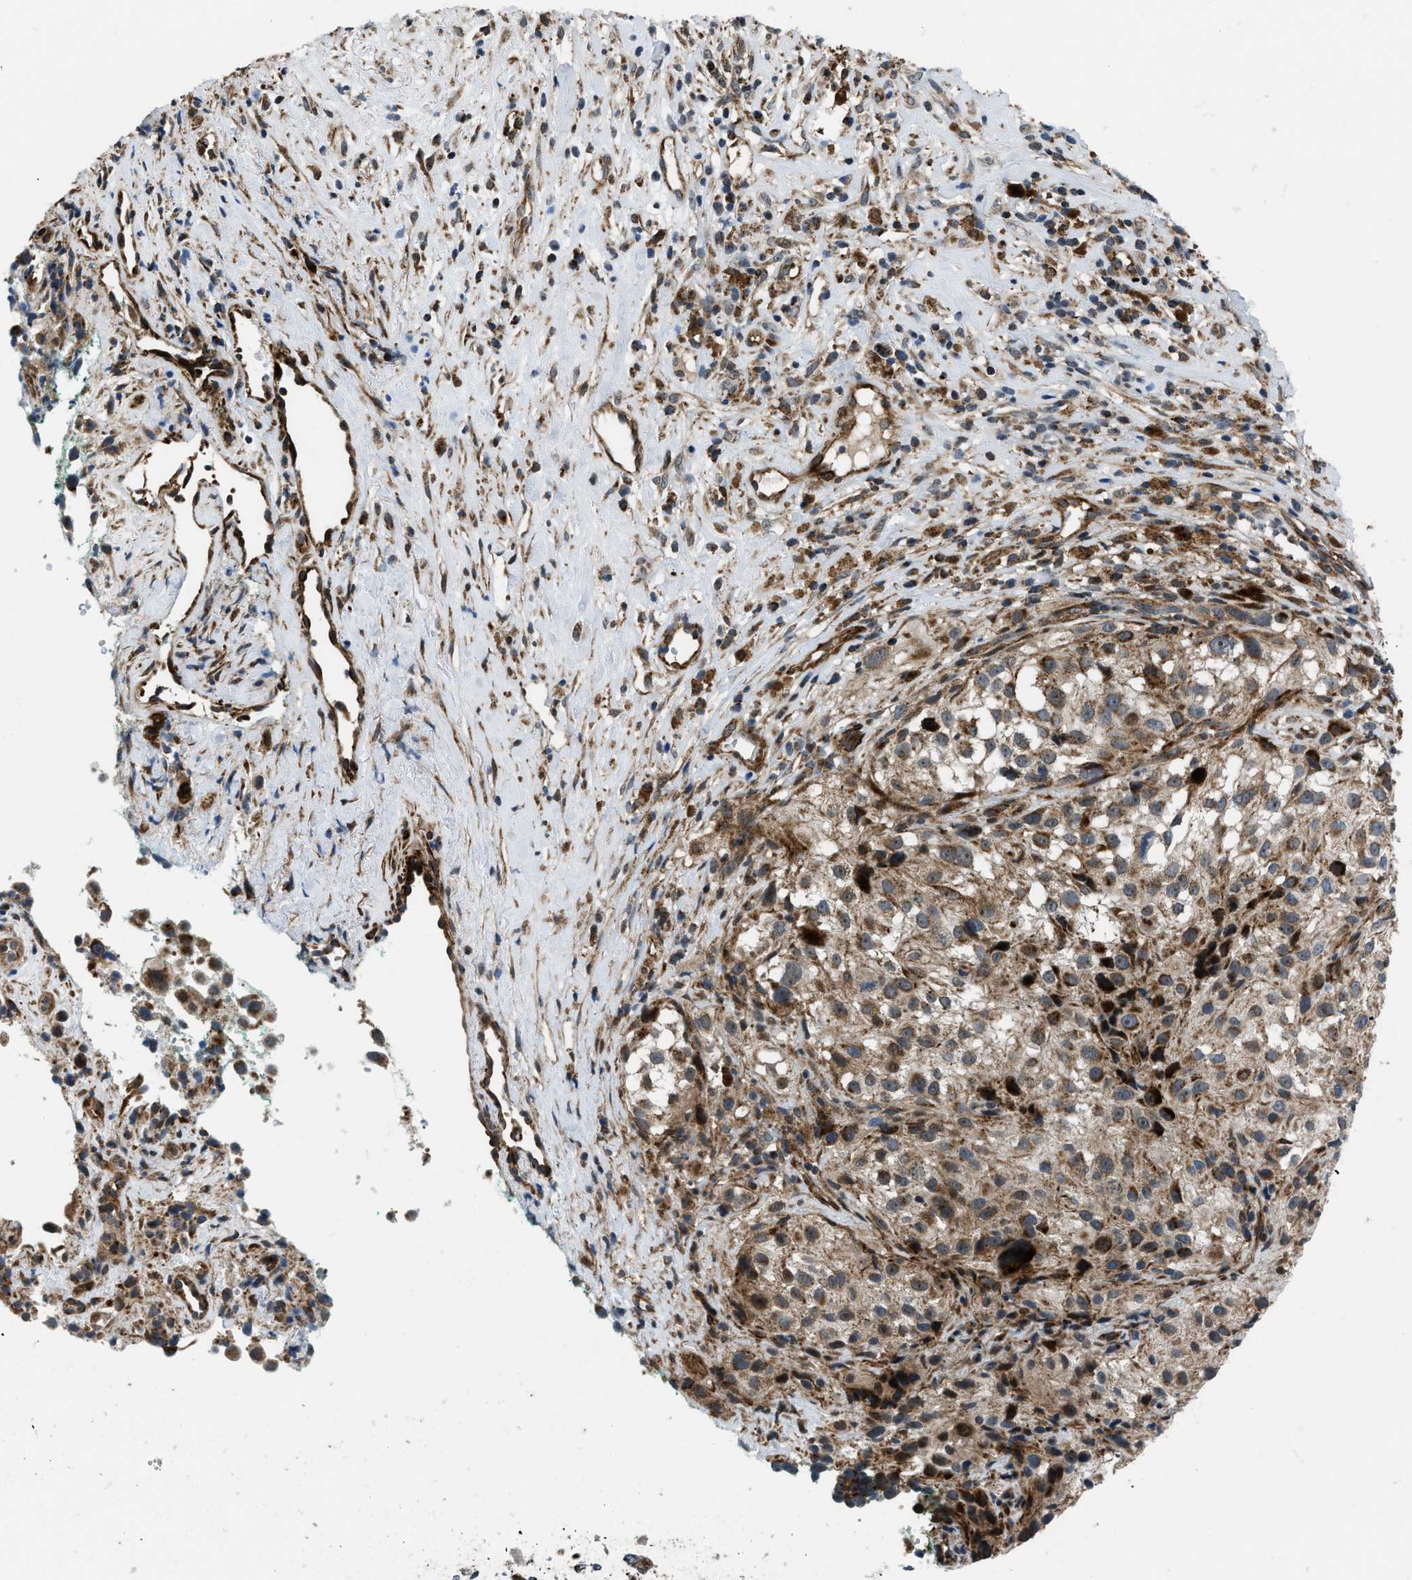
{"staining": {"intensity": "weak", "quantity": "25%-75%", "location": "cytoplasmic/membranous"}, "tissue": "melanoma", "cell_type": "Tumor cells", "image_type": "cancer", "snomed": [{"axis": "morphology", "description": "Necrosis, NOS"}, {"axis": "morphology", "description": "Malignant melanoma, NOS"}, {"axis": "topography", "description": "Skin"}], "caption": "IHC (DAB) staining of malignant melanoma shows weak cytoplasmic/membranous protein expression in approximately 25%-75% of tumor cells.", "gene": "GSDME", "patient": {"sex": "female", "age": 87}}